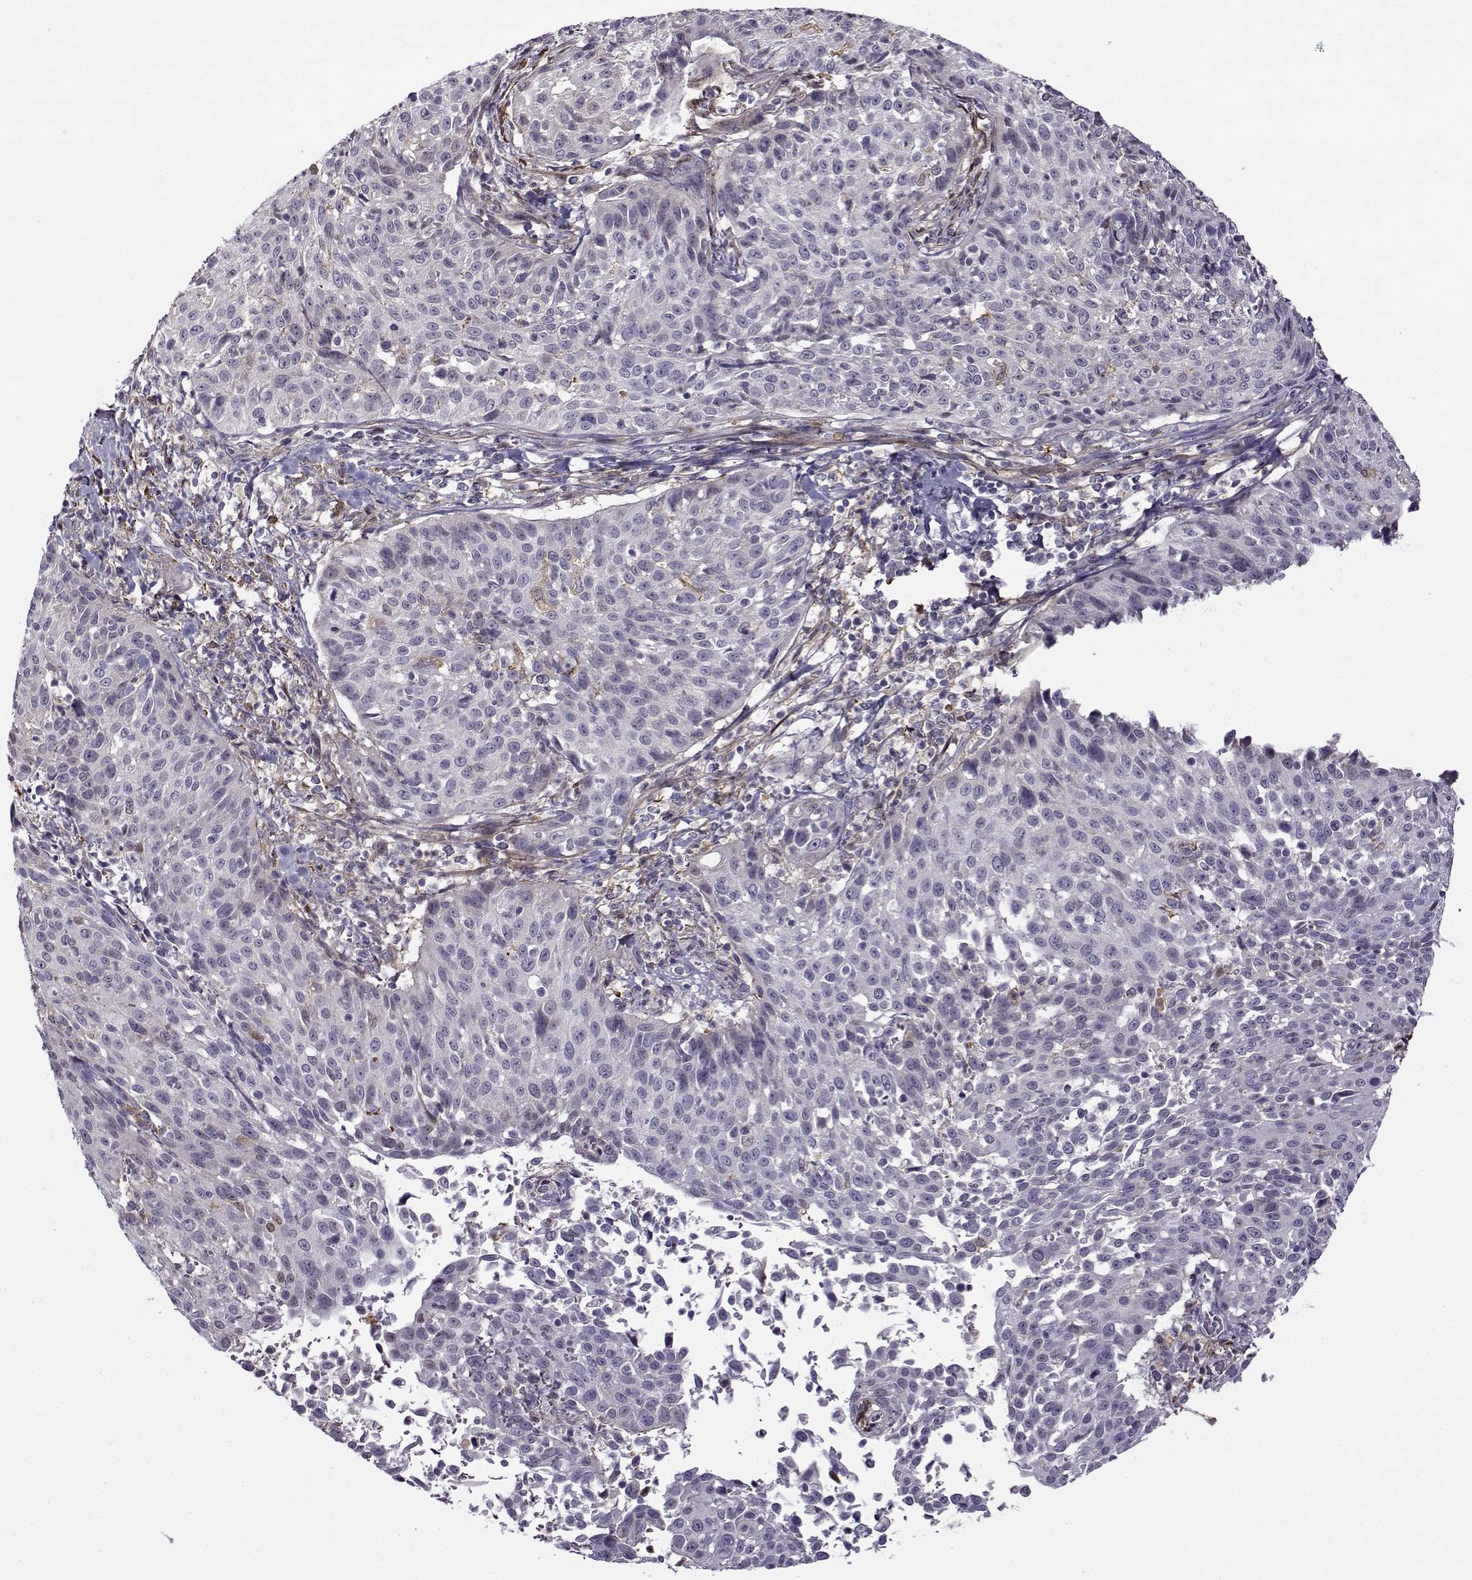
{"staining": {"intensity": "negative", "quantity": "none", "location": "none"}, "tissue": "cervical cancer", "cell_type": "Tumor cells", "image_type": "cancer", "snomed": [{"axis": "morphology", "description": "Squamous cell carcinoma, NOS"}, {"axis": "topography", "description": "Cervix"}], "caption": "This is an immunohistochemistry (IHC) photomicrograph of human cervical cancer. There is no positivity in tumor cells.", "gene": "UCP3", "patient": {"sex": "female", "age": 26}}